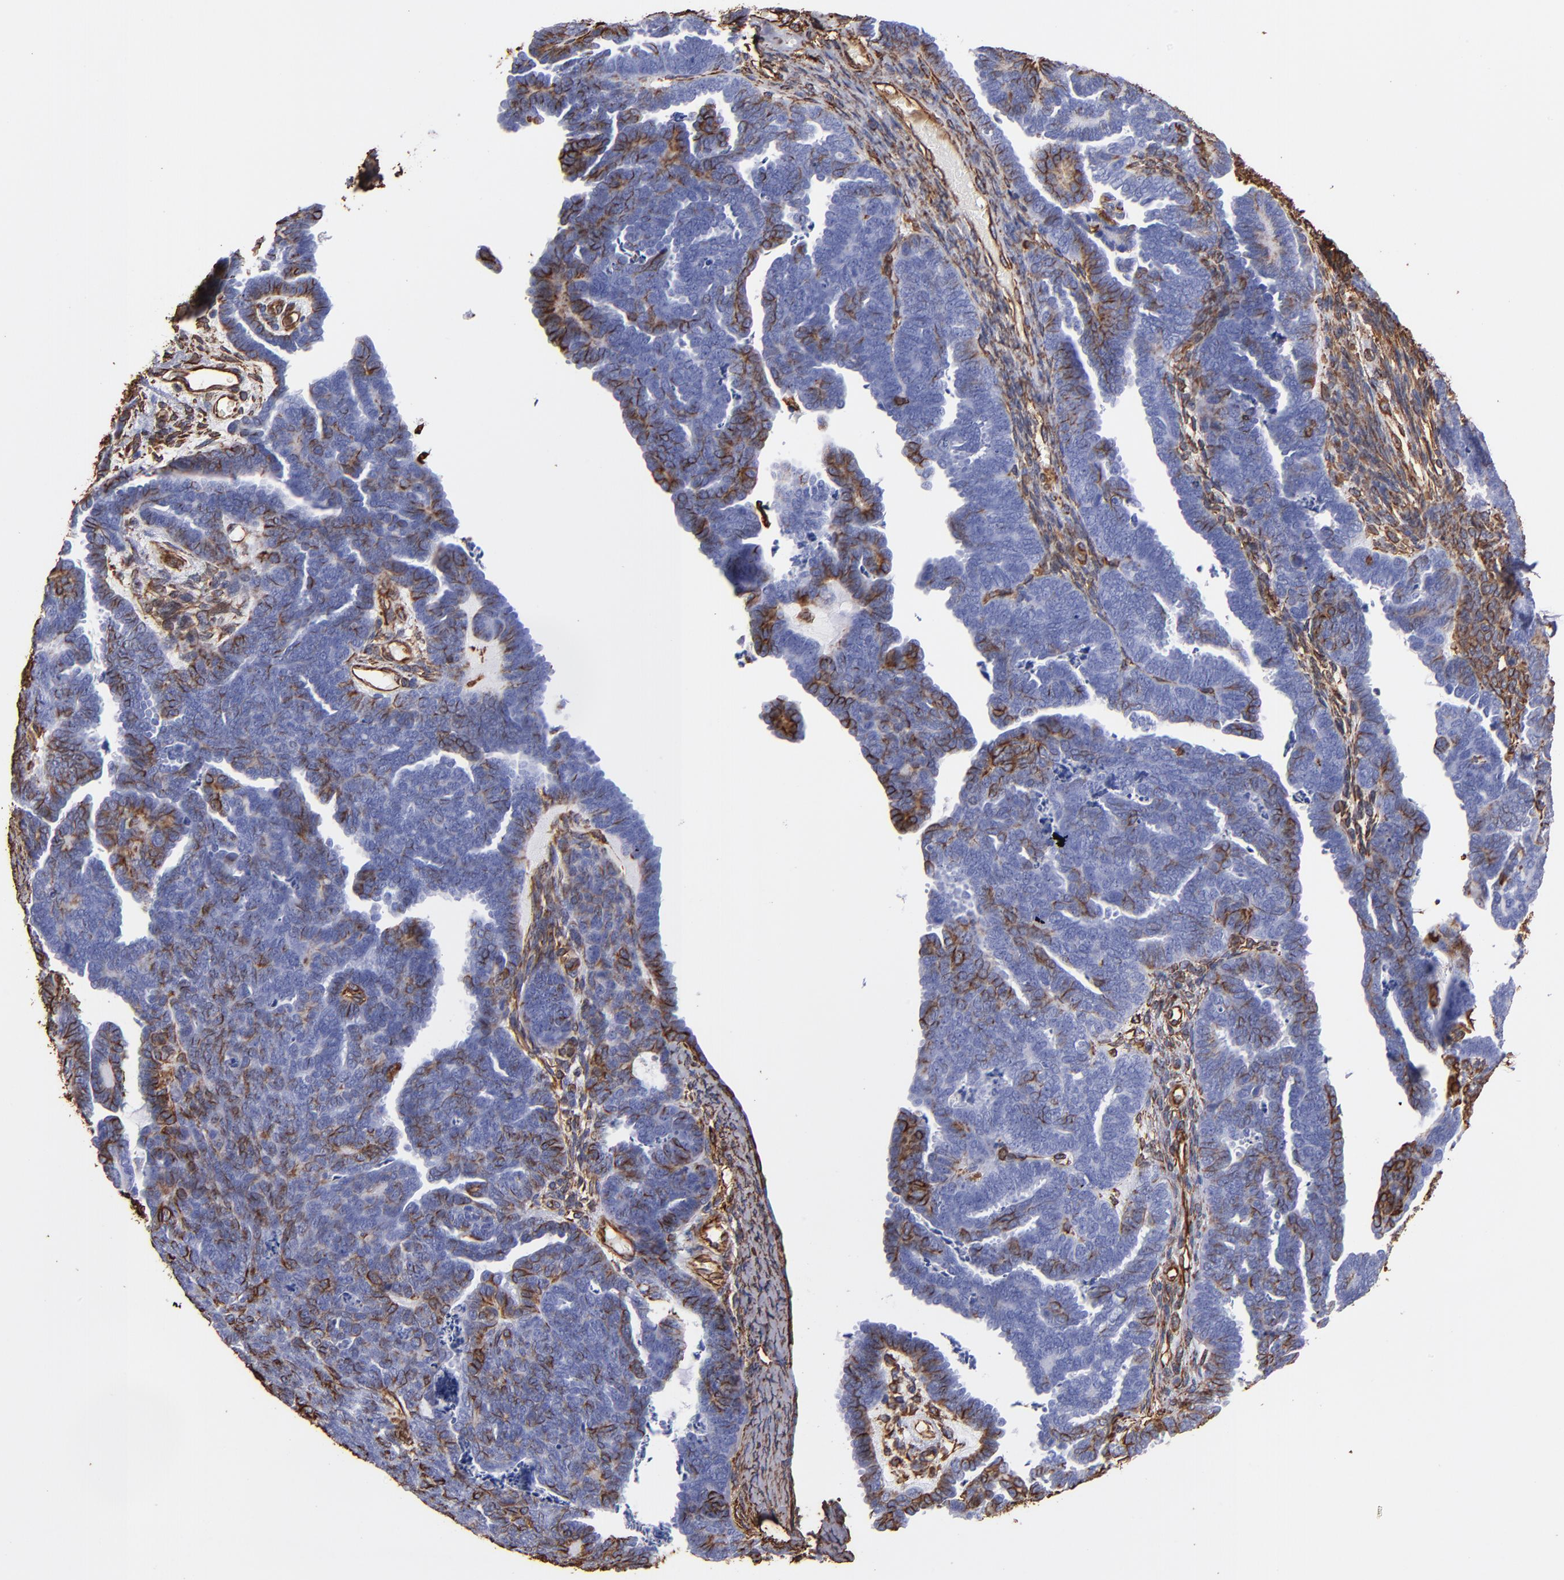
{"staining": {"intensity": "strong", "quantity": "25%-75%", "location": "cytoplasmic/membranous,nuclear"}, "tissue": "endometrial cancer", "cell_type": "Tumor cells", "image_type": "cancer", "snomed": [{"axis": "morphology", "description": "Neoplasm, malignant, NOS"}, {"axis": "topography", "description": "Endometrium"}], "caption": "A micrograph of endometrial cancer stained for a protein demonstrates strong cytoplasmic/membranous and nuclear brown staining in tumor cells. The protein of interest is shown in brown color, while the nuclei are stained blue.", "gene": "VIM", "patient": {"sex": "female", "age": 74}}